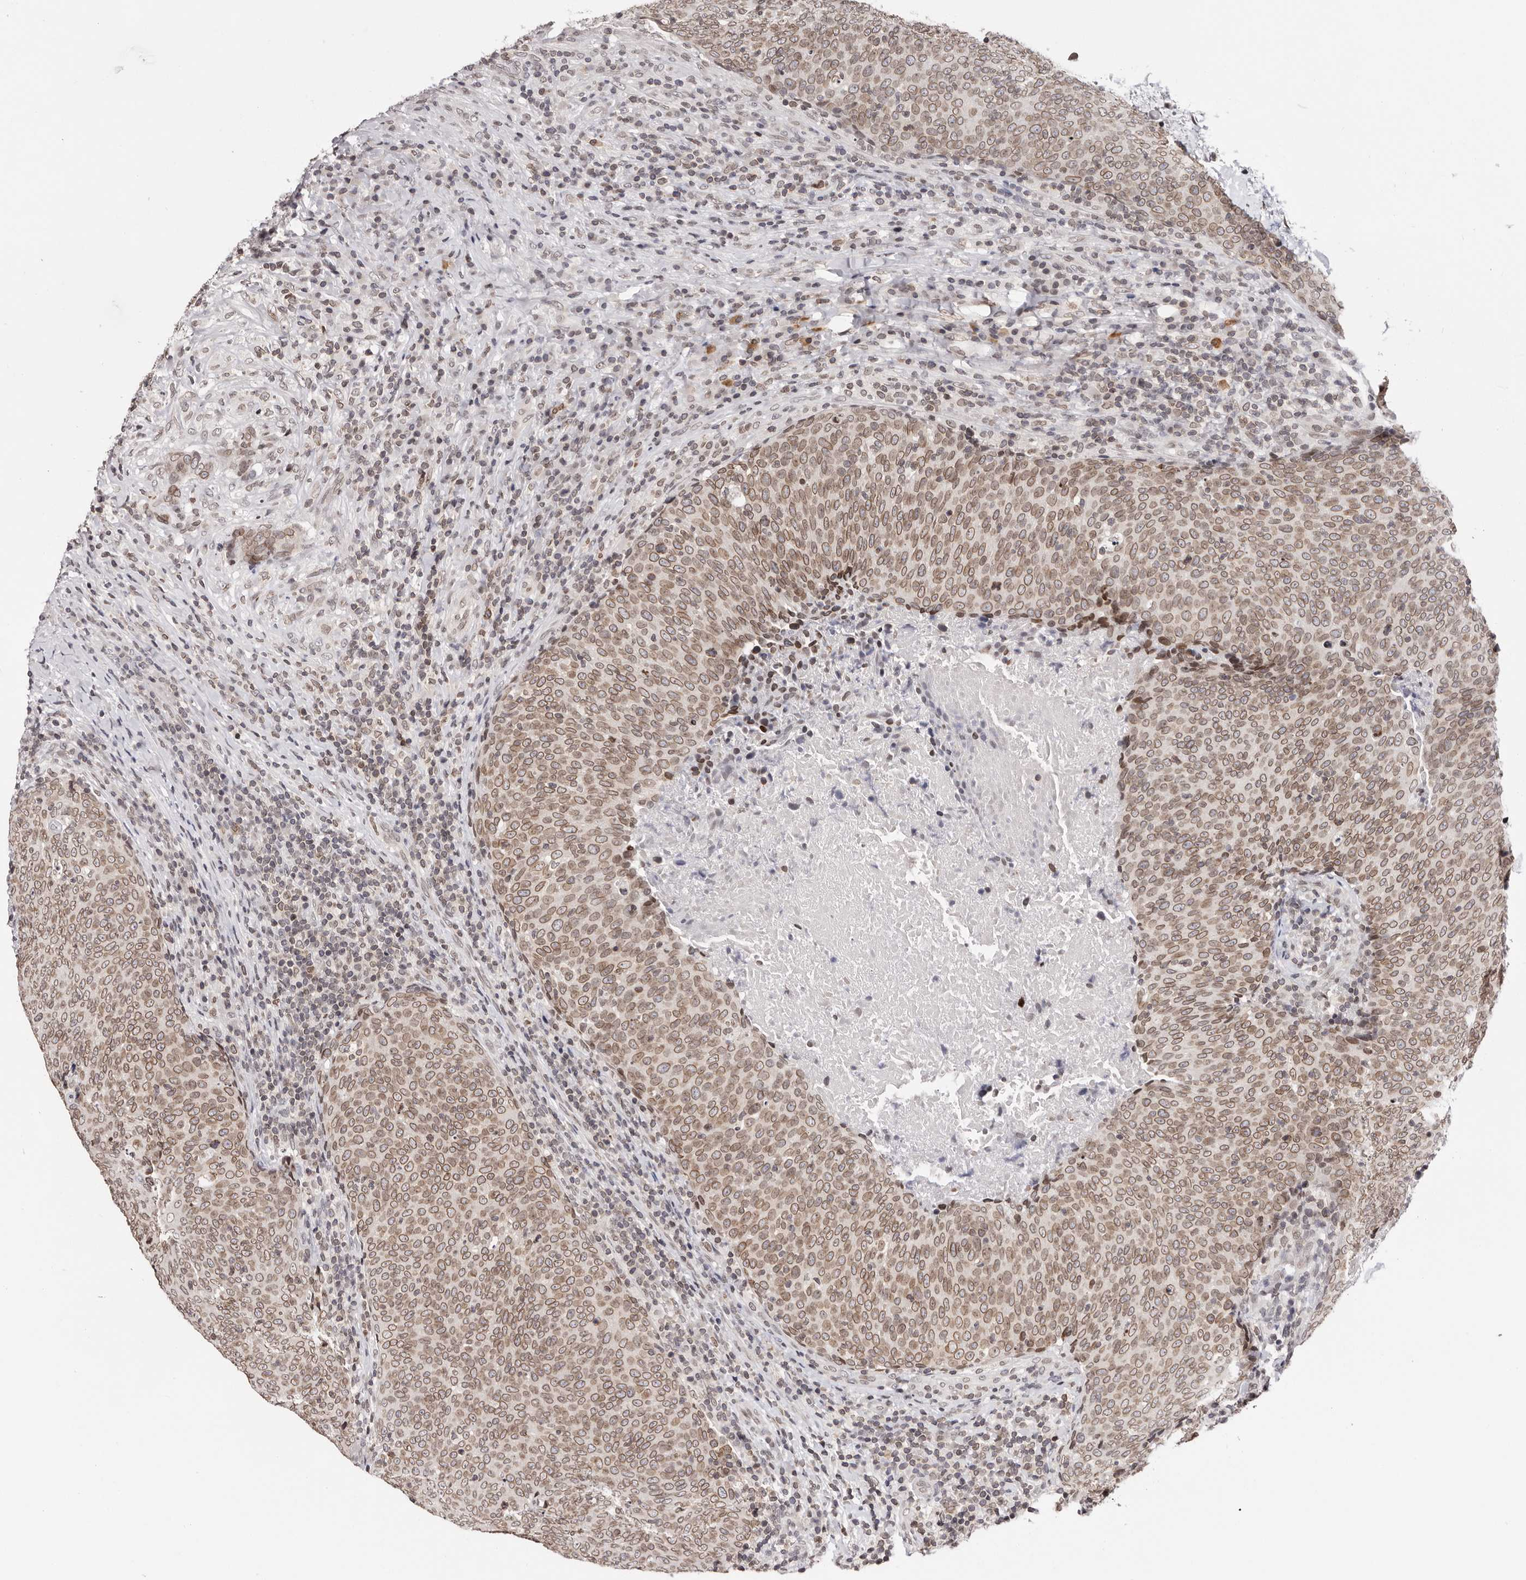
{"staining": {"intensity": "moderate", "quantity": ">75%", "location": "cytoplasmic/membranous,nuclear"}, "tissue": "head and neck cancer", "cell_type": "Tumor cells", "image_type": "cancer", "snomed": [{"axis": "morphology", "description": "Squamous cell carcinoma, NOS"}, {"axis": "morphology", "description": "Squamous cell carcinoma, metastatic, NOS"}, {"axis": "topography", "description": "Lymph node"}, {"axis": "topography", "description": "Head-Neck"}], "caption": "This is a photomicrograph of immunohistochemistry staining of head and neck cancer, which shows moderate expression in the cytoplasmic/membranous and nuclear of tumor cells.", "gene": "NUP153", "patient": {"sex": "male", "age": 62}}